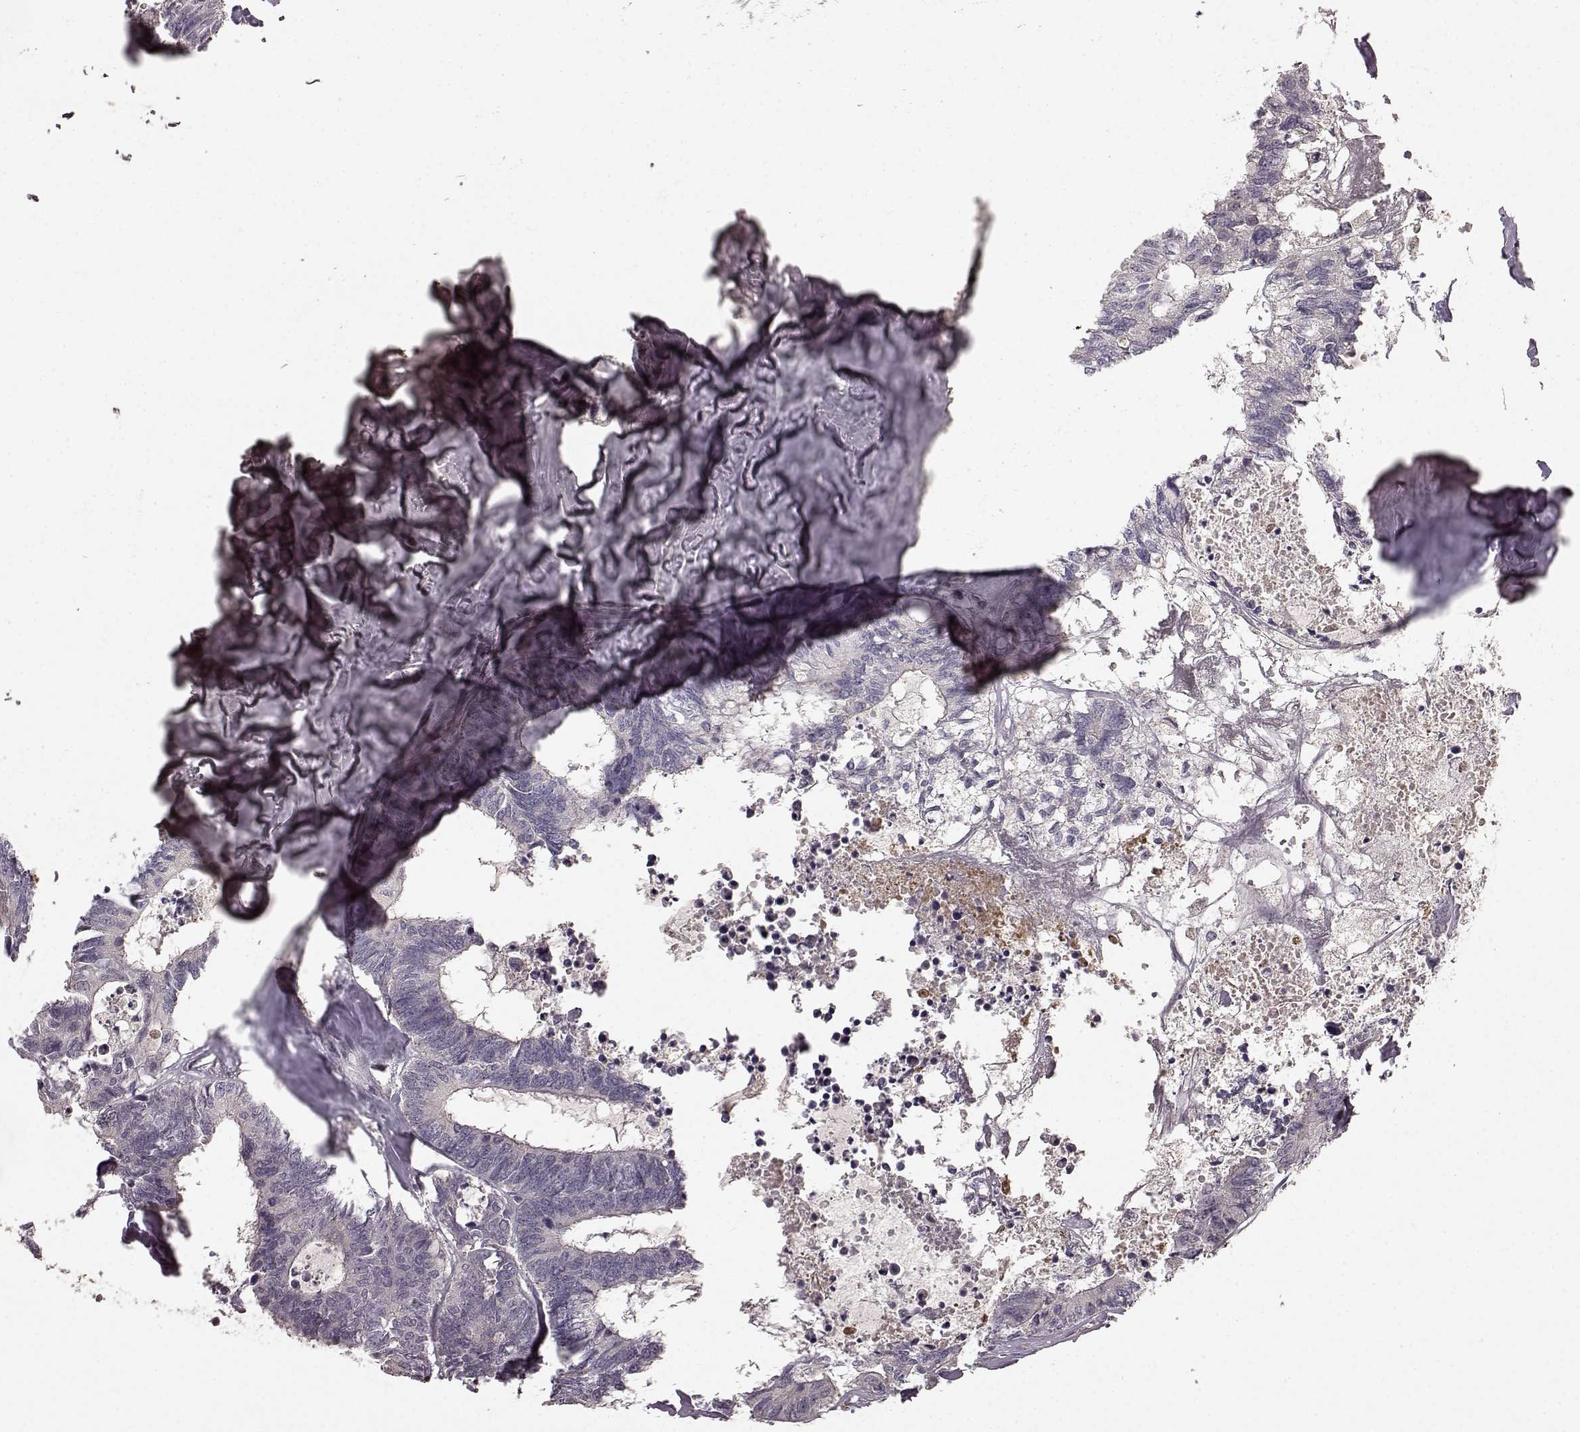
{"staining": {"intensity": "negative", "quantity": "none", "location": "none"}, "tissue": "colorectal cancer", "cell_type": "Tumor cells", "image_type": "cancer", "snomed": [{"axis": "morphology", "description": "Adenocarcinoma, NOS"}, {"axis": "topography", "description": "Colon"}, {"axis": "topography", "description": "Rectum"}], "caption": "Tumor cells are negative for brown protein staining in colorectal cancer (adenocarcinoma).", "gene": "SLC22A18", "patient": {"sex": "male", "age": 57}}